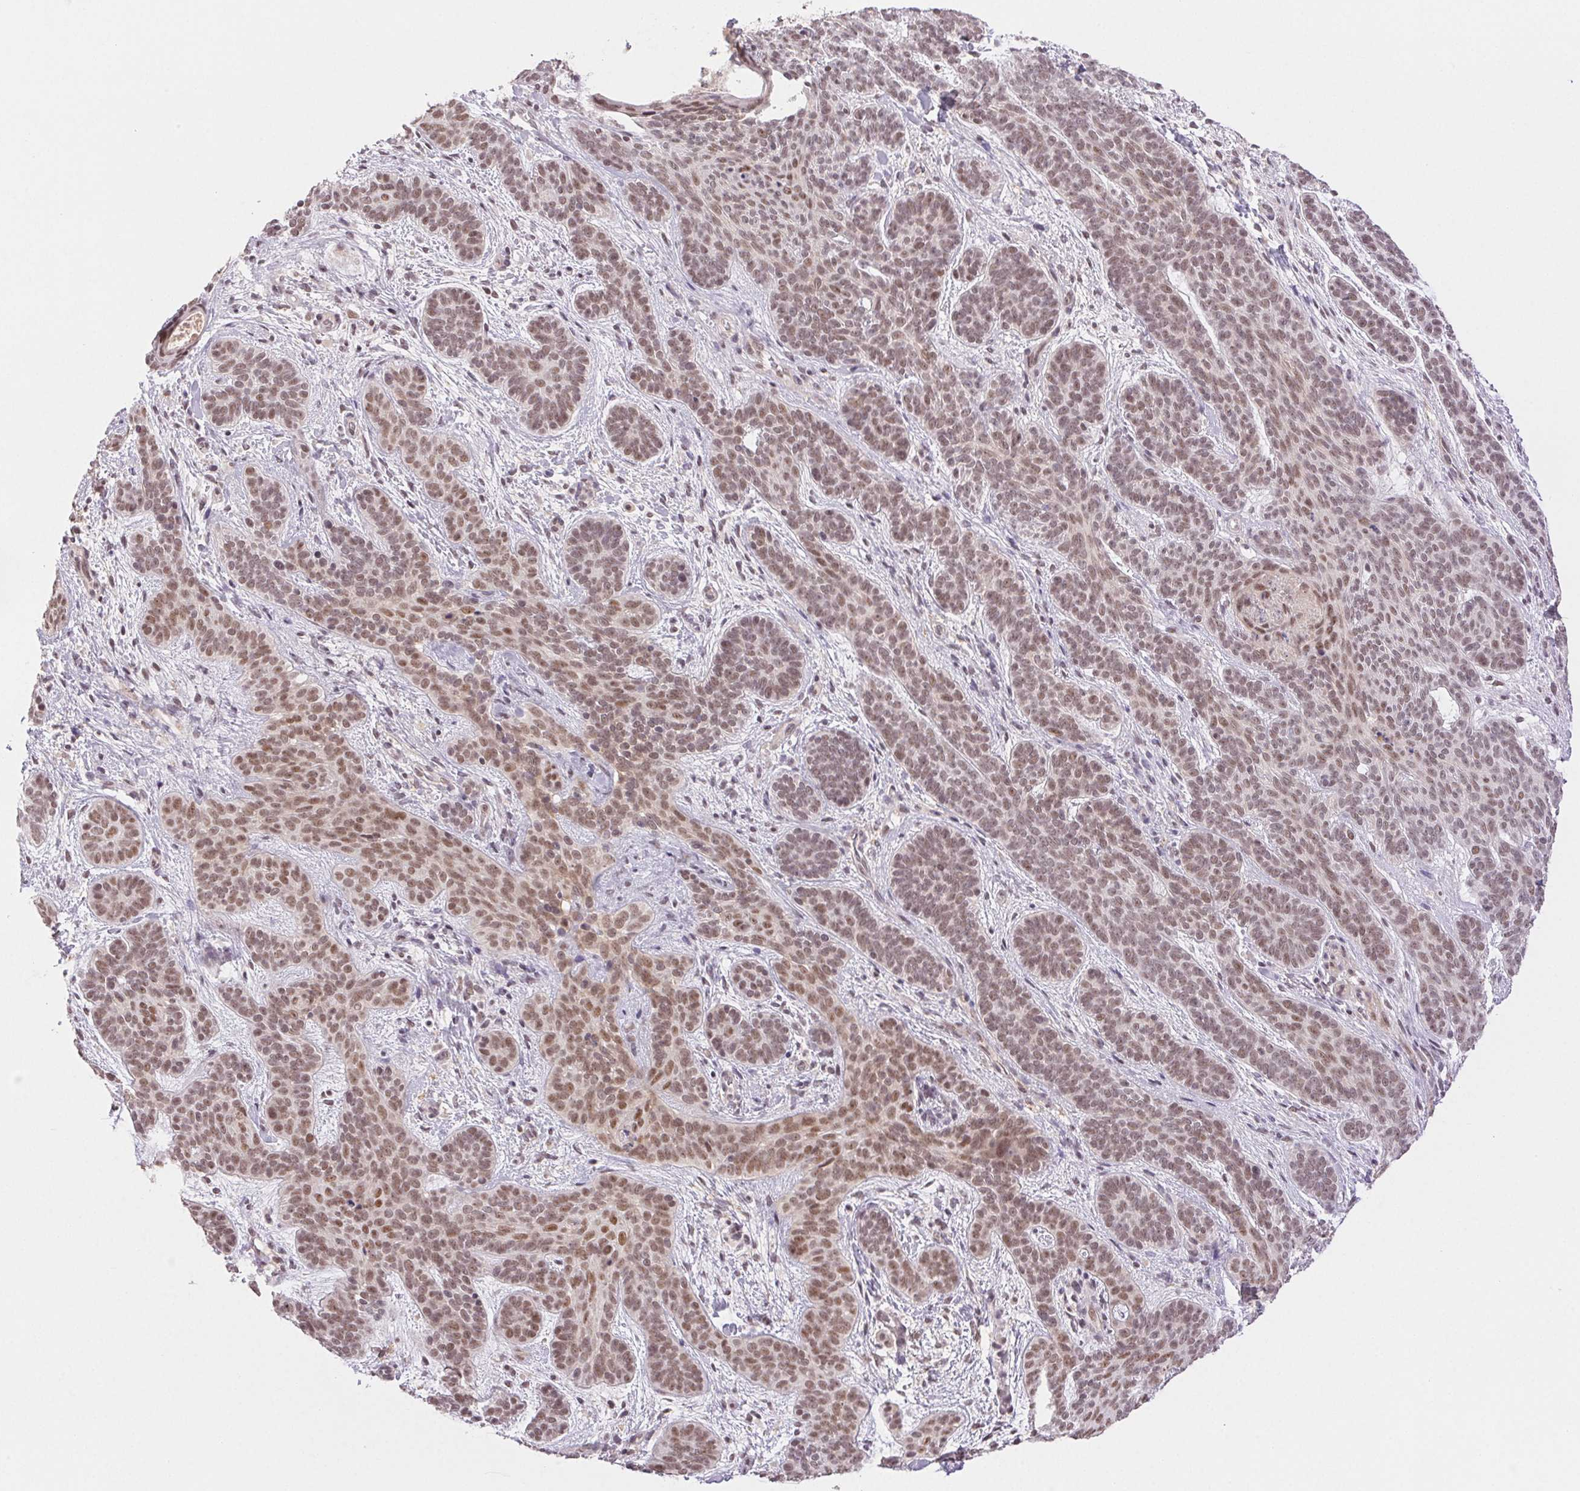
{"staining": {"intensity": "moderate", "quantity": ">75%", "location": "nuclear"}, "tissue": "skin cancer", "cell_type": "Tumor cells", "image_type": "cancer", "snomed": [{"axis": "morphology", "description": "Basal cell carcinoma"}, {"axis": "topography", "description": "Skin"}], "caption": "The micrograph displays immunohistochemical staining of skin cancer. There is moderate nuclear expression is present in about >75% of tumor cells.", "gene": "PRPF18", "patient": {"sex": "female", "age": 82}}